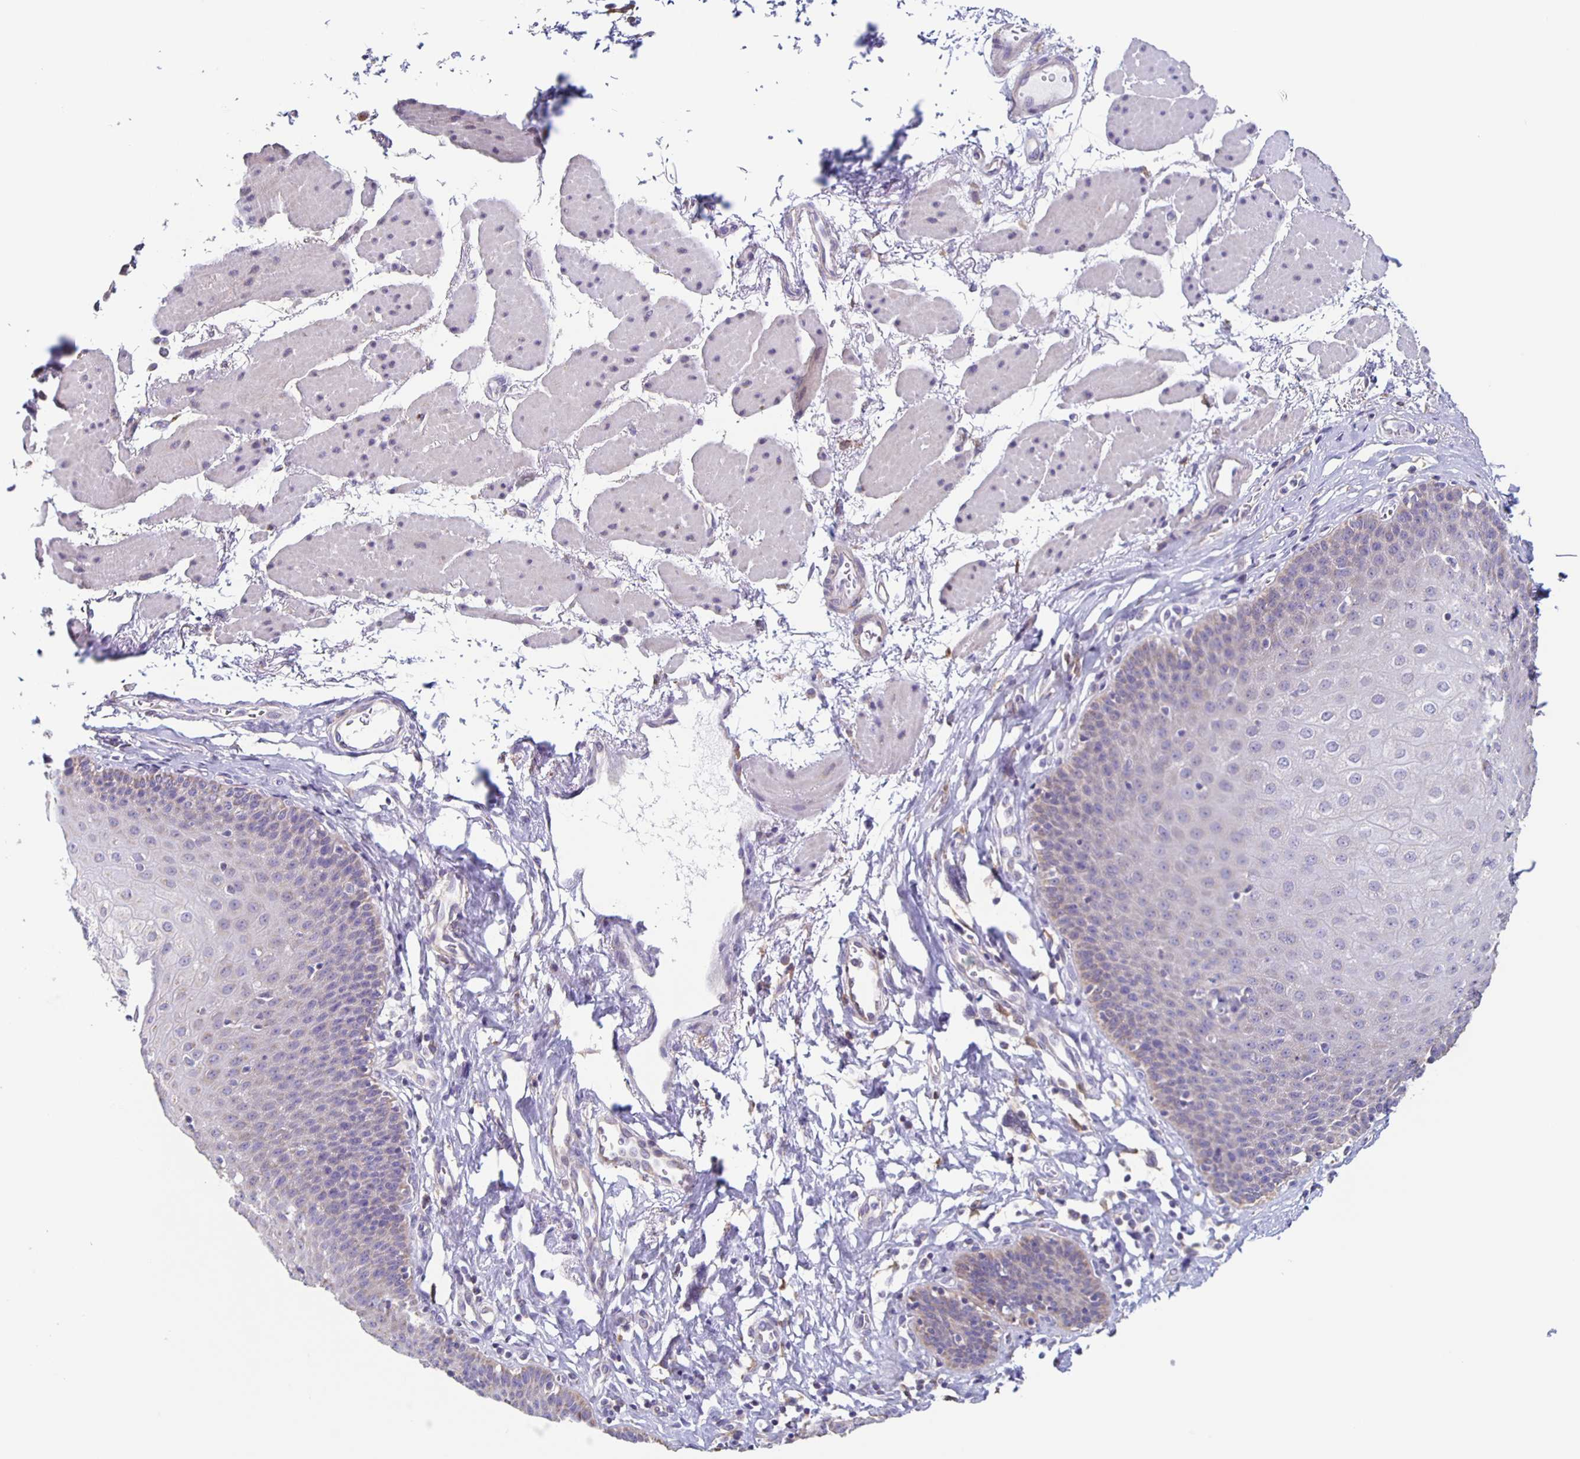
{"staining": {"intensity": "weak", "quantity": "<25%", "location": "cytoplasmic/membranous"}, "tissue": "esophagus", "cell_type": "Squamous epithelial cells", "image_type": "normal", "snomed": [{"axis": "morphology", "description": "Normal tissue, NOS"}, {"axis": "topography", "description": "Esophagus"}], "caption": "IHC micrograph of normal esophagus: human esophagus stained with DAB (3,3'-diaminobenzidine) exhibits no significant protein staining in squamous epithelial cells. (DAB immunohistochemistry (IHC) with hematoxylin counter stain).", "gene": "TPPP", "patient": {"sex": "female", "age": 81}}